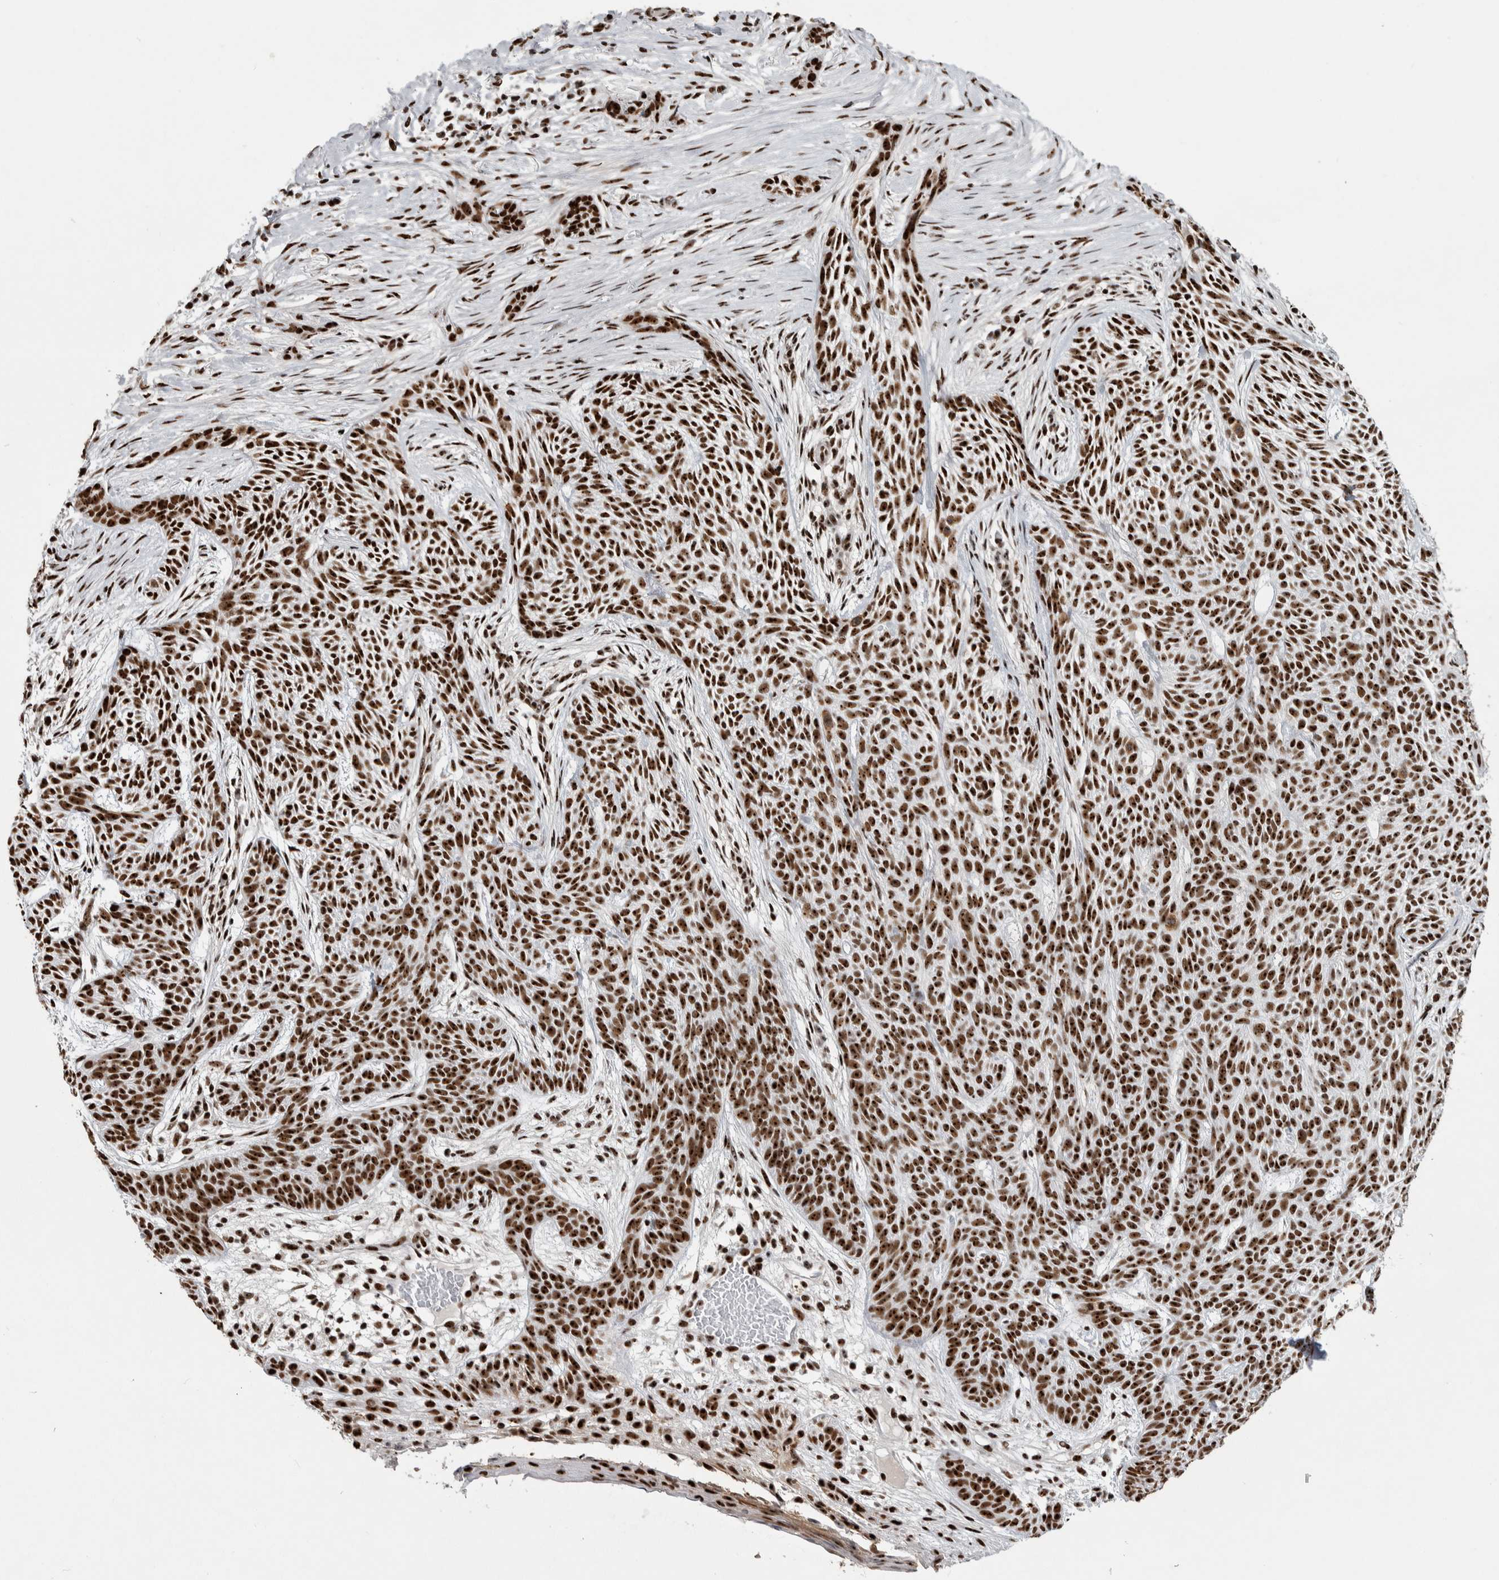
{"staining": {"intensity": "strong", "quantity": ">75%", "location": "nuclear"}, "tissue": "skin cancer", "cell_type": "Tumor cells", "image_type": "cancer", "snomed": [{"axis": "morphology", "description": "Basal cell carcinoma"}, {"axis": "topography", "description": "Skin"}], "caption": "Immunohistochemistry (IHC) histopathology image of neoplastic tissue: human skin basal cell carcinoma stained using IHC displays high levels of strong protein expression localized specifically in the nuclear of tumor cells, appearing as a nuclear brown color.", "gene": "NCL", "patient": {"sex": "female", "age": 59}}